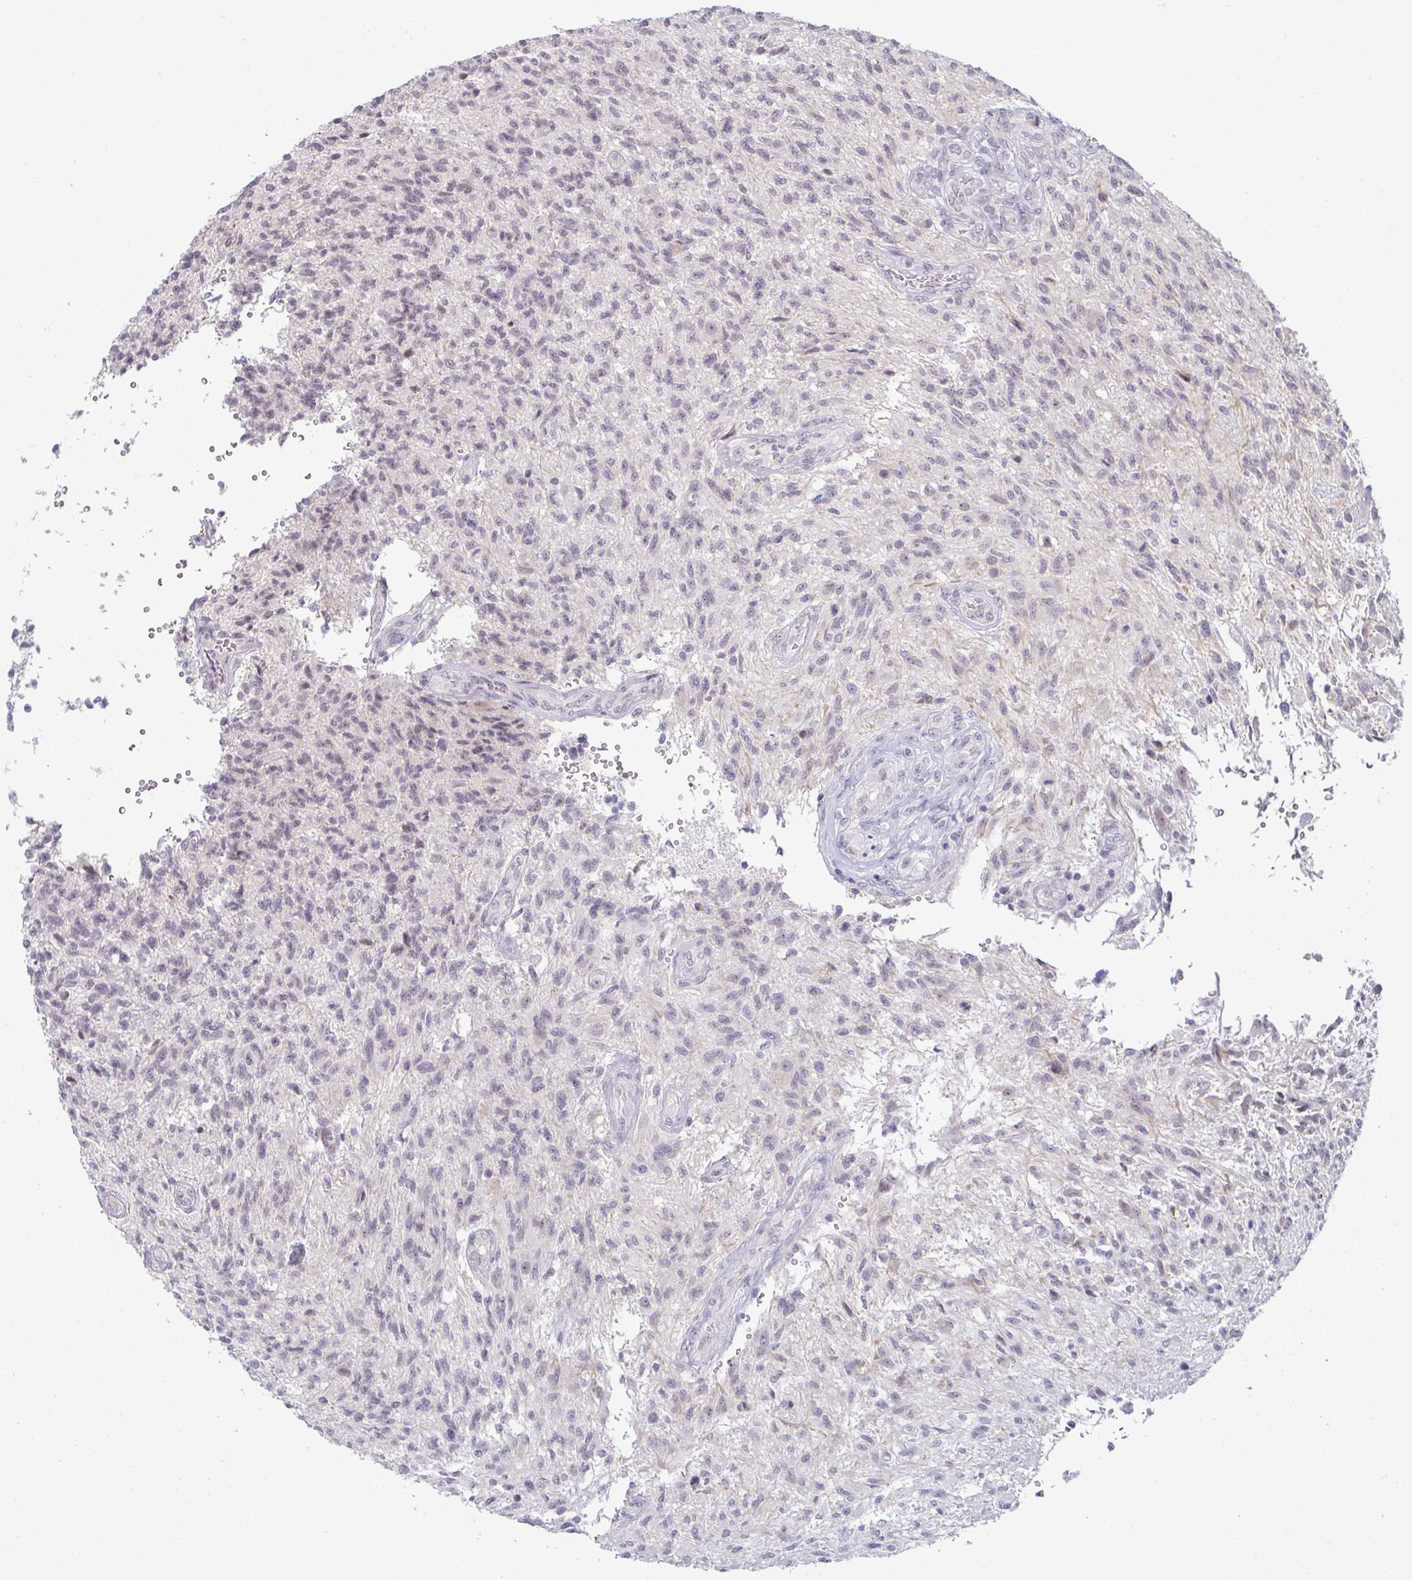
{"staining": {"intensity": "negative", "quantity": "none", "location": "none"}, "tissue": "glioma", "cell_type": "Tumor cells", "image_type": "cancer", "snomed": [{"axis": "morphology", "description": "Glioma, malignant, High grade"}, {"axis": "topography", "description": "Brain"}], "caption": "High power microscopy photomicrograph of an immunohistochemistry (IHC) micrograph of malignant high-grade glioma, revealing no significant positivity in tumor cells. Brightfield microscopy of immunohistochemistry stained with DAB (brown) and hematoxylin (blue), captured at high magnification.", "gene": "RNASEH1", "patient": {"sex": "male", "age": 56}}